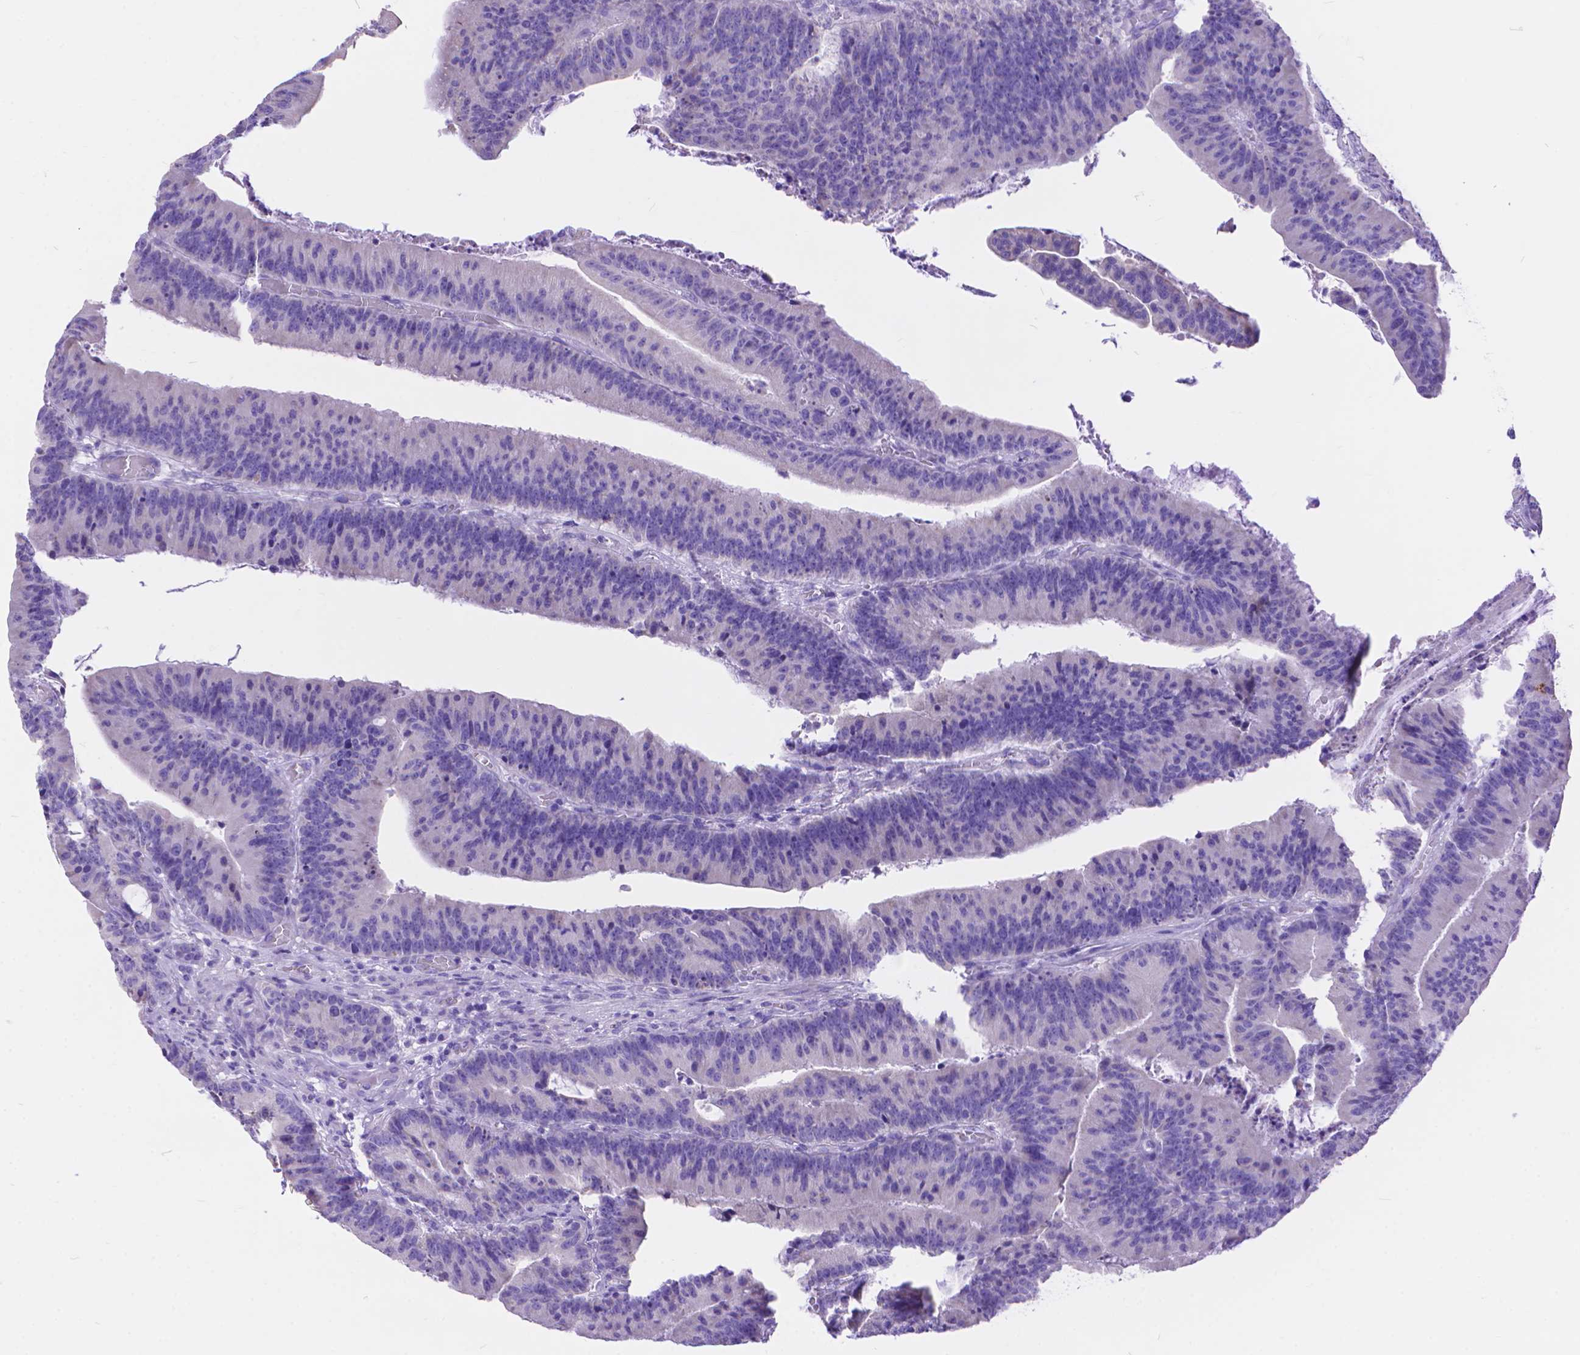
{"staining": {"intensity": "negative", "quantity": "none", "location": "none"}, "tissue": "colorectal cancer", "cell_type": "Tumor cells", "image_type": "cancer", "snomed": [{"axis": "morphology", "description": "Adenocarcinoma, NOS"}, {"axis": "topography", "description": "Colon"}], "caption": "The image shows no significant expression in tumor cells of colorectal adenocarcinoma. Nuclei are stained in blue.", "gene": "DHRS2", "patient": {"sex": "female", "age": 78}}